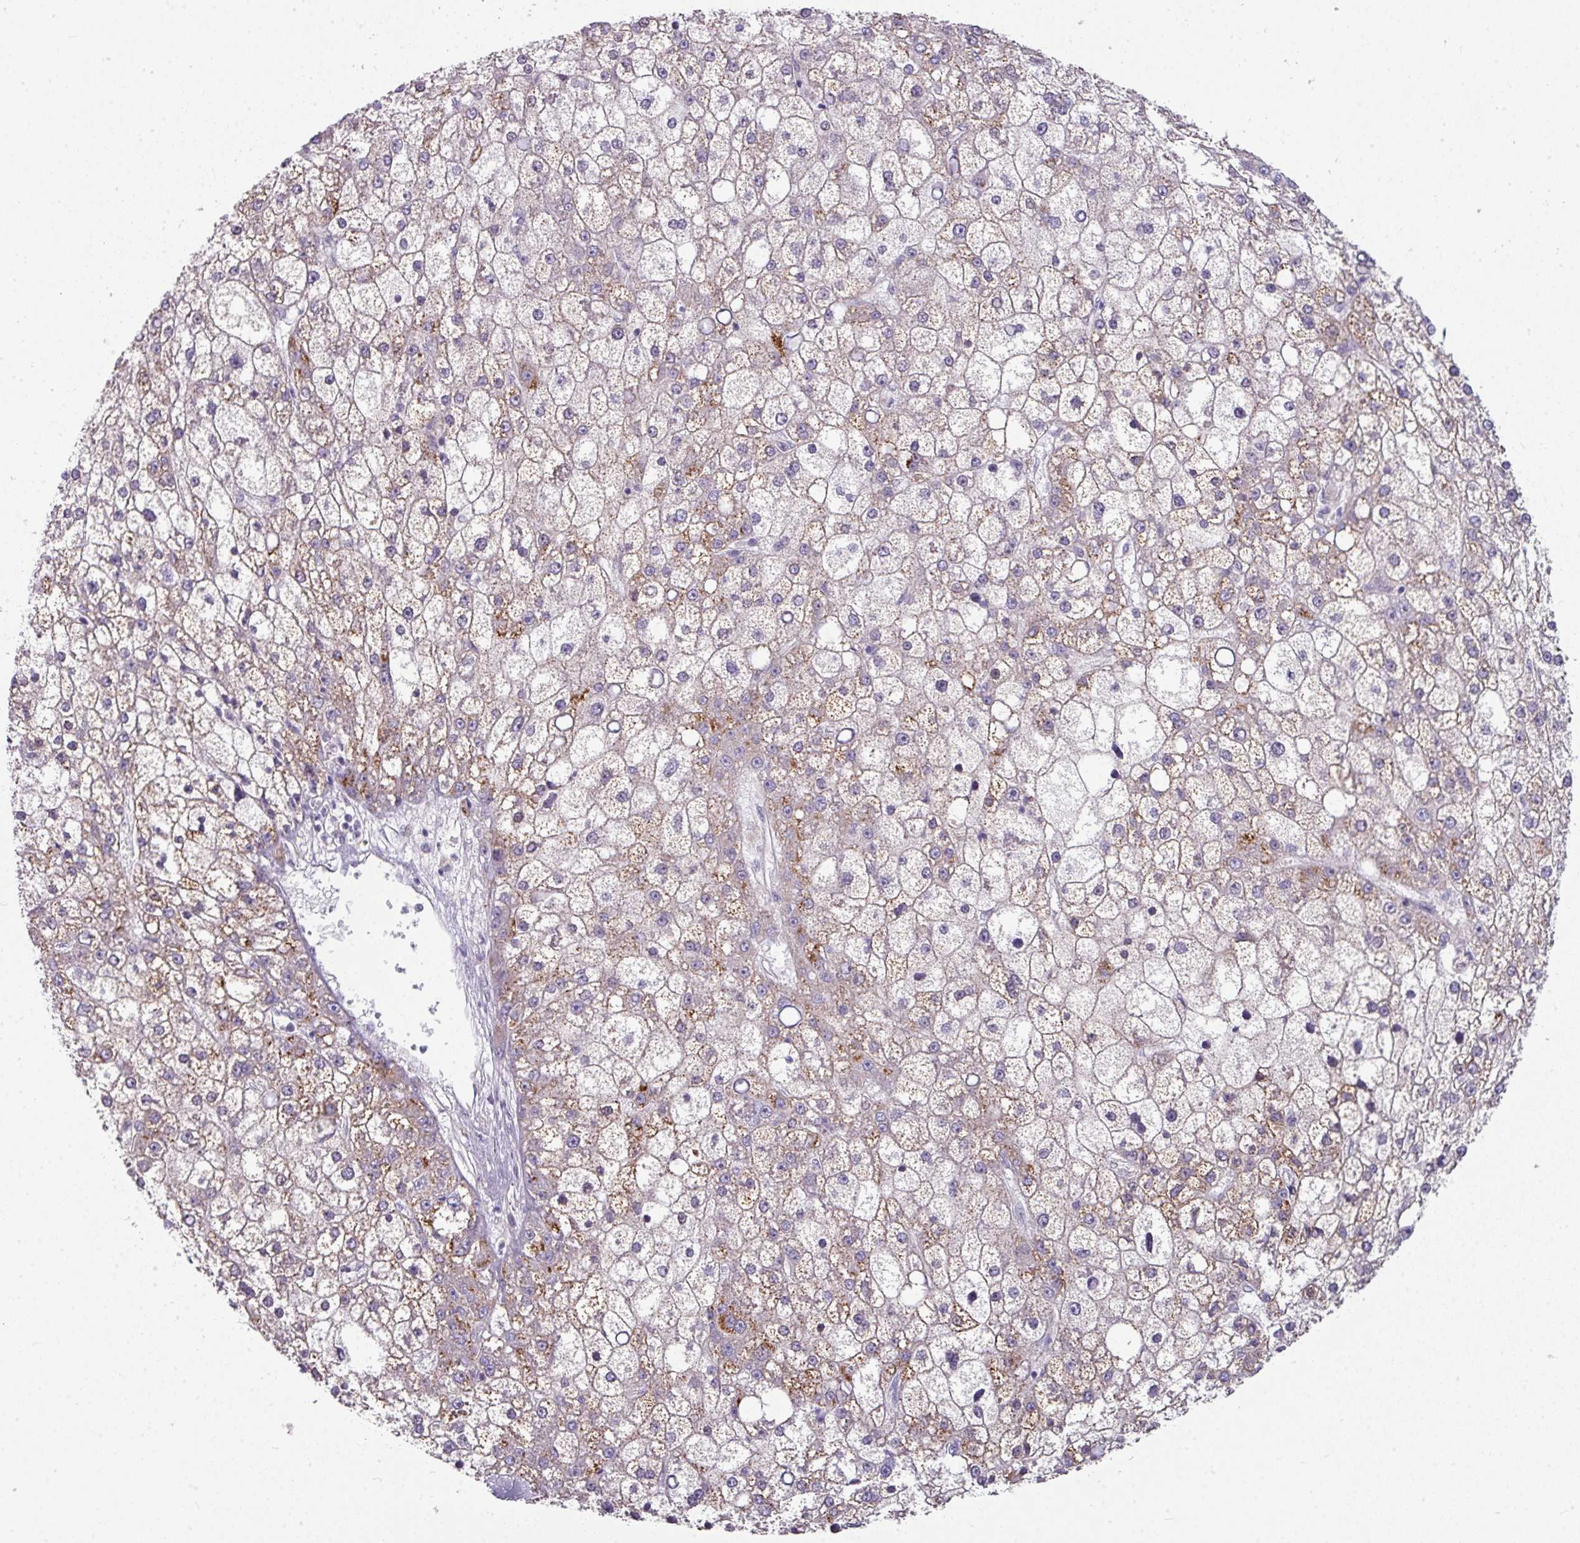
{"staining": {"intensity": "moderate", "quantity": "25%-75%", "location": "cytoplasmic/membranous"}, "tissue": "liver cancer", "cell_type": "Tumor cells", "image_type": "cancer", "snomed": [{"axis": "morphology", "description": "Carcinoma, Hepatocellular, NOS"}, {"axis": "topography", "description": "Liver"}], "caption": "DAB (3,3'-diaminobenzidine) immunohistochemical staining of human liver hepatocellular carcinoma shows moderate cytoplasmic/membranous protein positivity in approximately 25%-75% of tumor cells. Nuclei are stained in blue.", "gene": "STAT5A", "patient": {"sex": "male", "age": 67}}